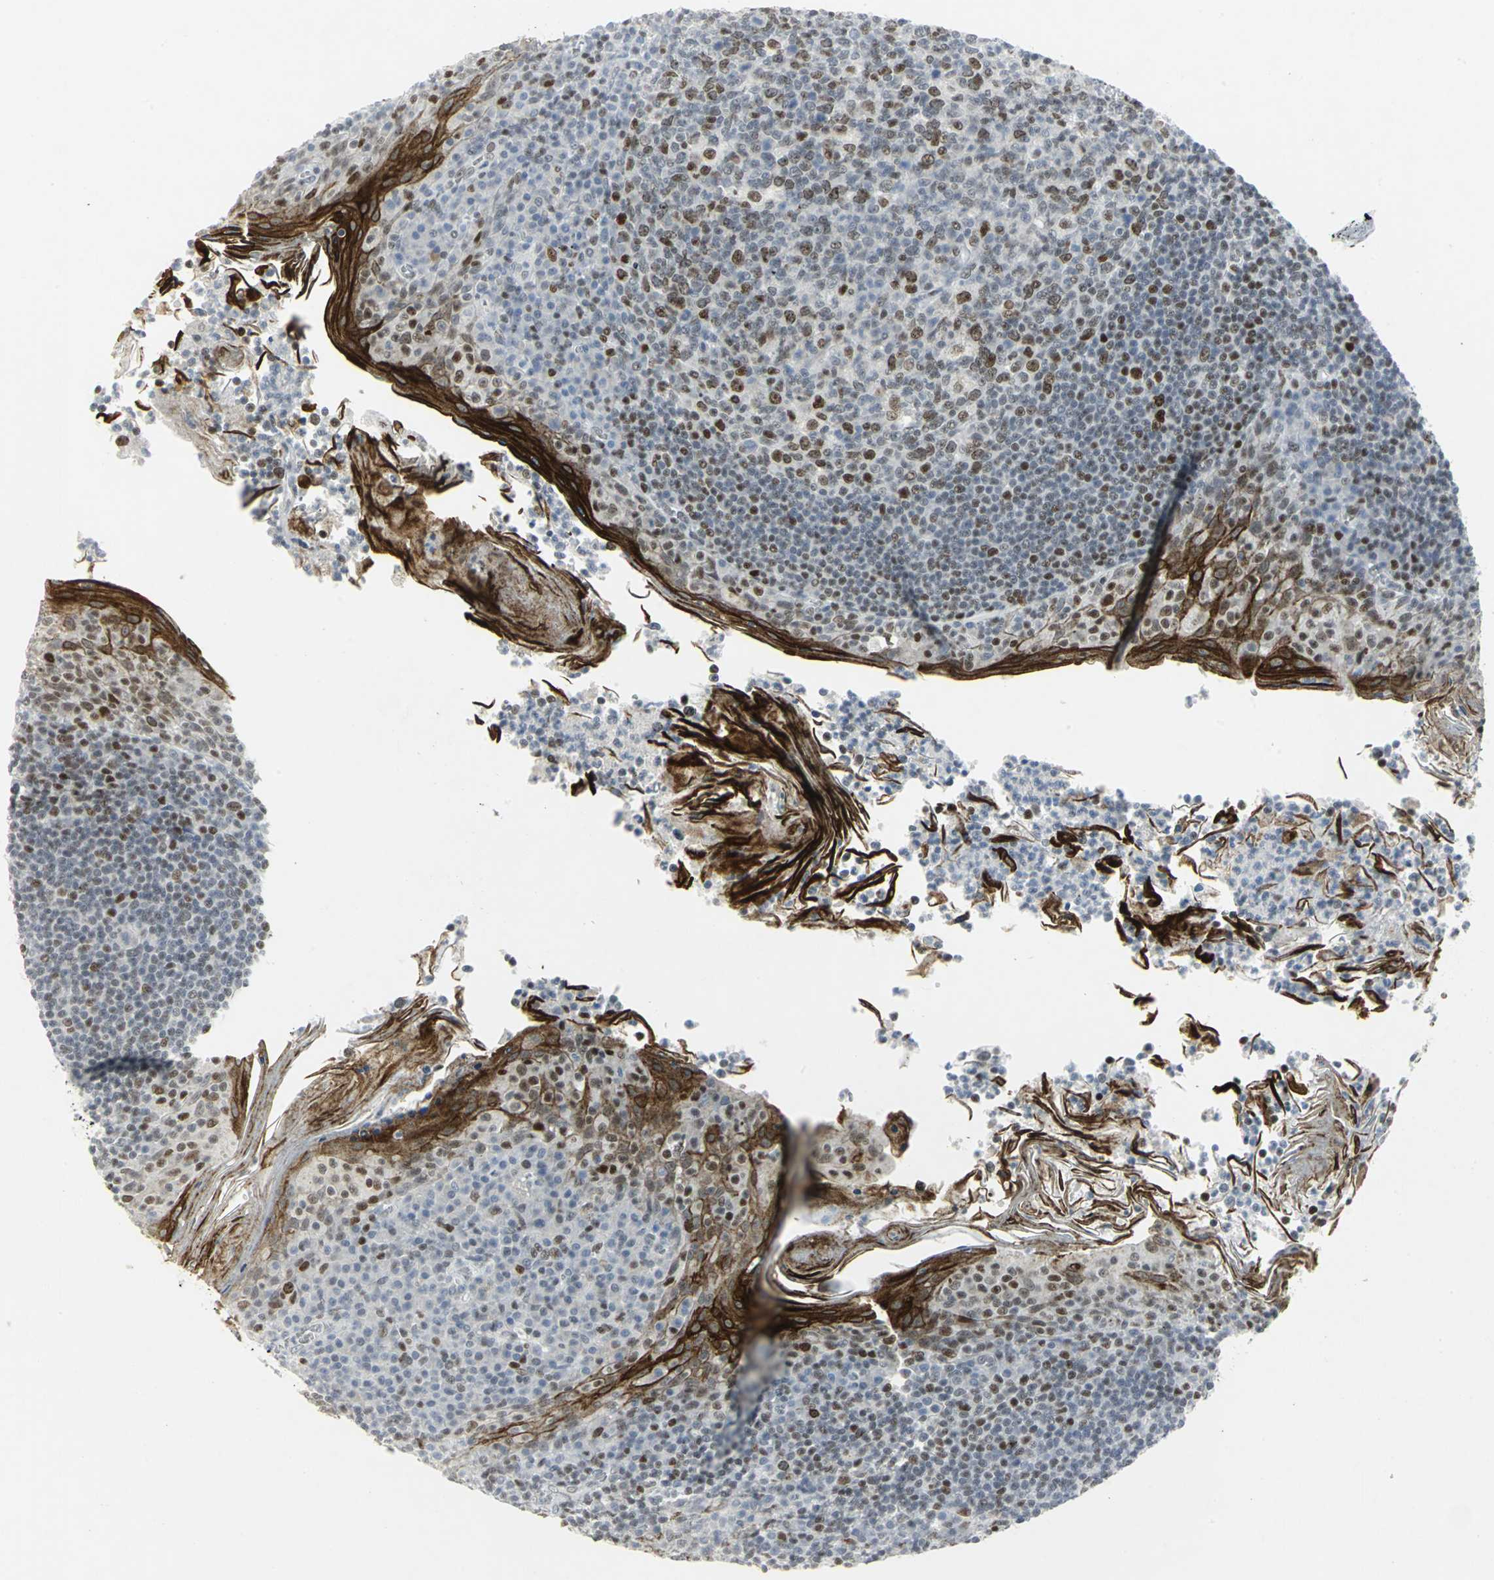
{"staining": {"intensity": "moderate", "quantity": "25%-75%", "location": "nuclear"}, "tissue": "tonsil", "cell_type": "Germinal center cells", "image_type": "normal", "snomed": [{"axis": "morphology", "description": "Normal tissue, NOS"}, {"axis": "topography", "description": "Tonsil"}], "caption": "Immunohistochemistry (IHC) (DAB (3,3'-diaminobenzidine)) staining of benign tonsil reveals moderate nuclear protein positivity in about 25%-75% of germinal center cells.", "gene": "RPA1", "patient": {"sex": "male", "age": 31}}